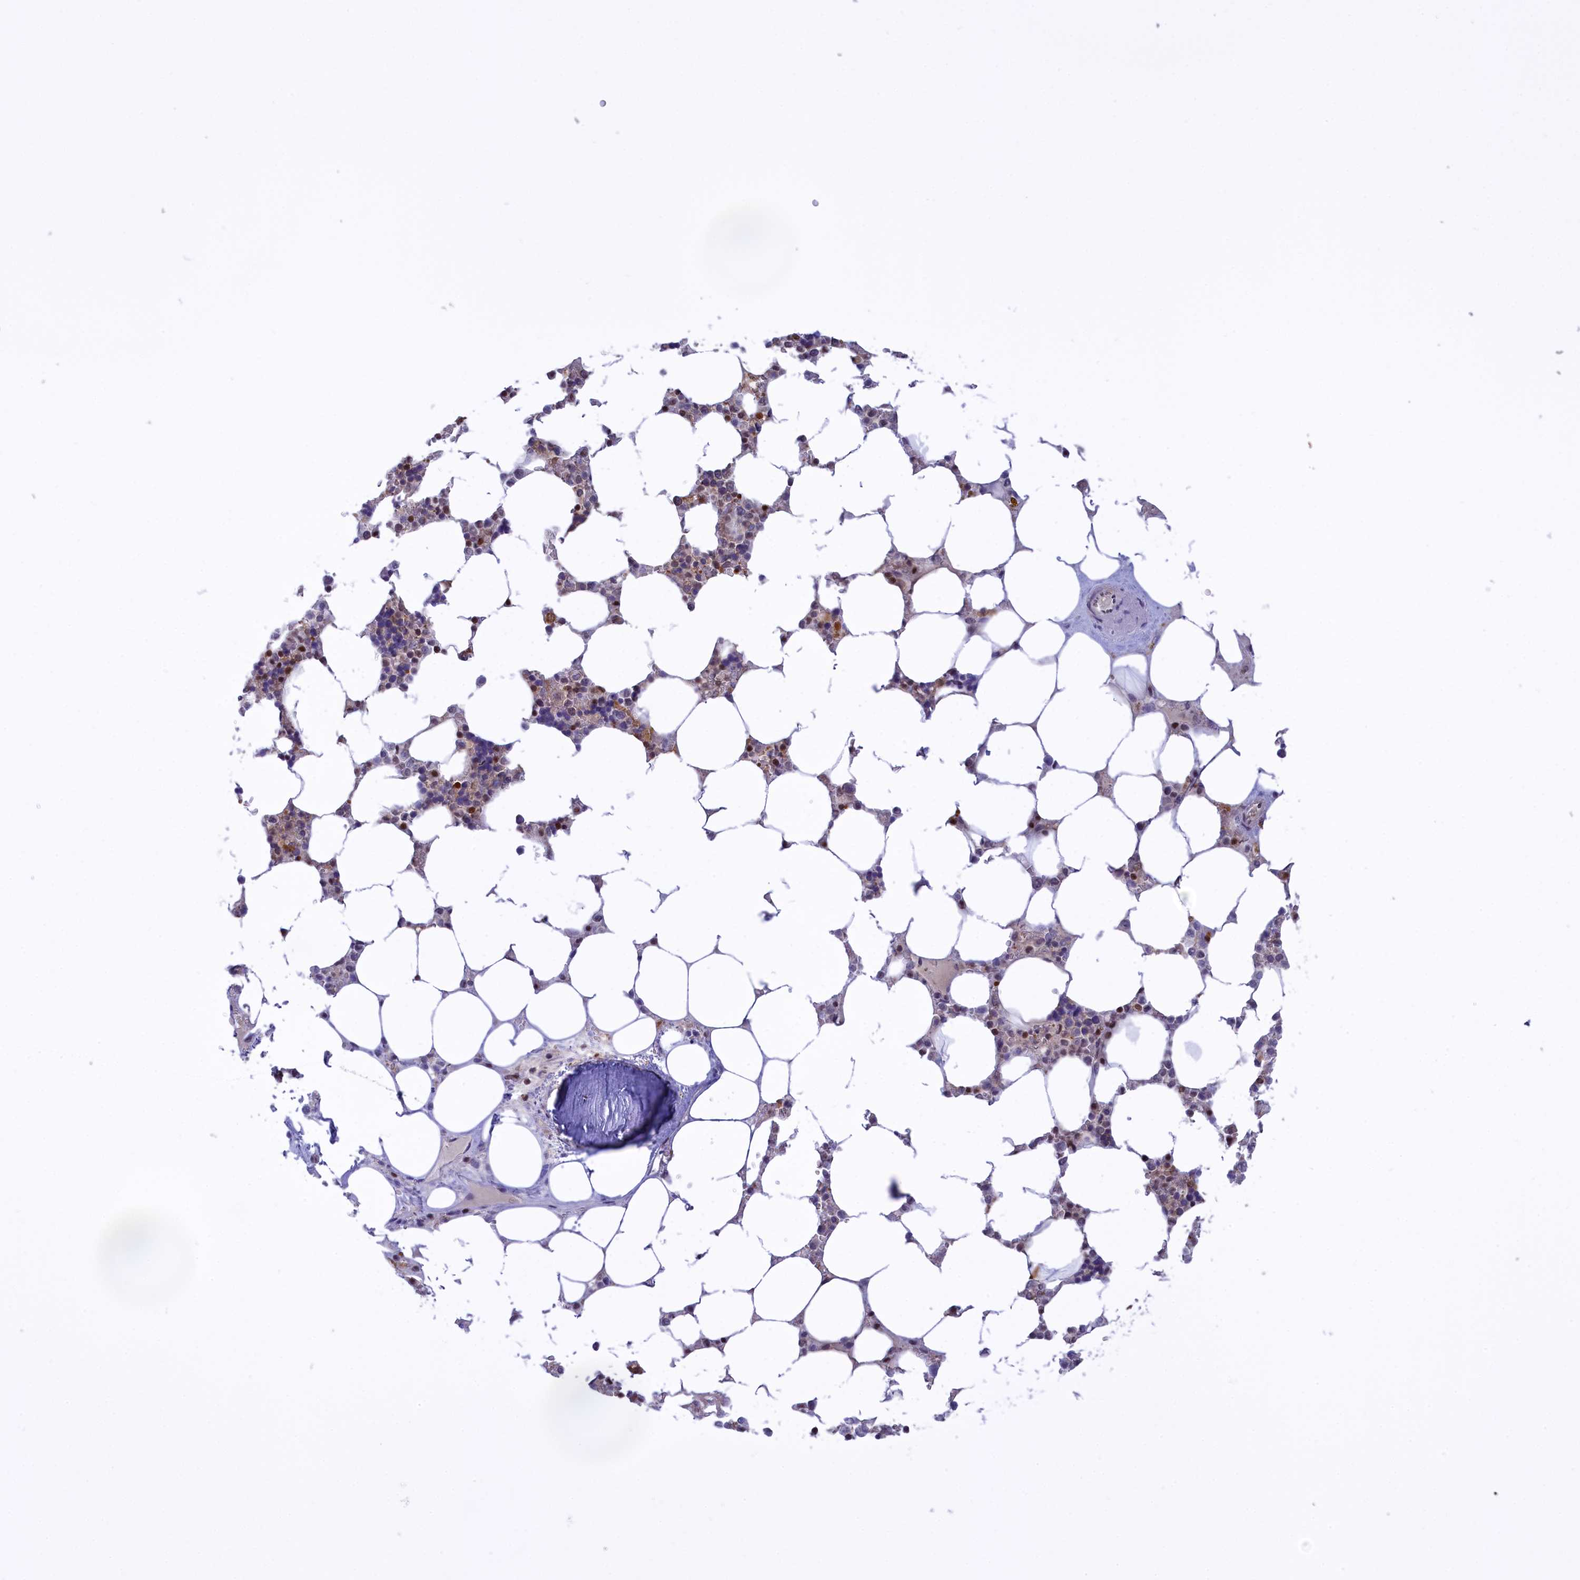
{"staining": {"intensity": "moderate", "quantity": "25%-75%", "location": "nuclear"}, "tissue": "bone marrow", "cell_type": "Hematopoietic cells", "image_type": "normal", "snomed": [{"axis": "morphology", "description": "Normal tissue, NOS"}, {"axis": "topography", "description": "Bone marrow"}], "caption": "High-magnification brightfield microscopy of unremarkable bone marrow stained with DAB (3,3'-diaminobenzidine) (brown) and counterstained with hematoxylin (blue). hematopoietic cells exhibit moderate nuclear expression is appreciated in approximately25%-75% of cells.", "gene": "IZUMO2", "patient": {"sex": "male", "age": 64}}